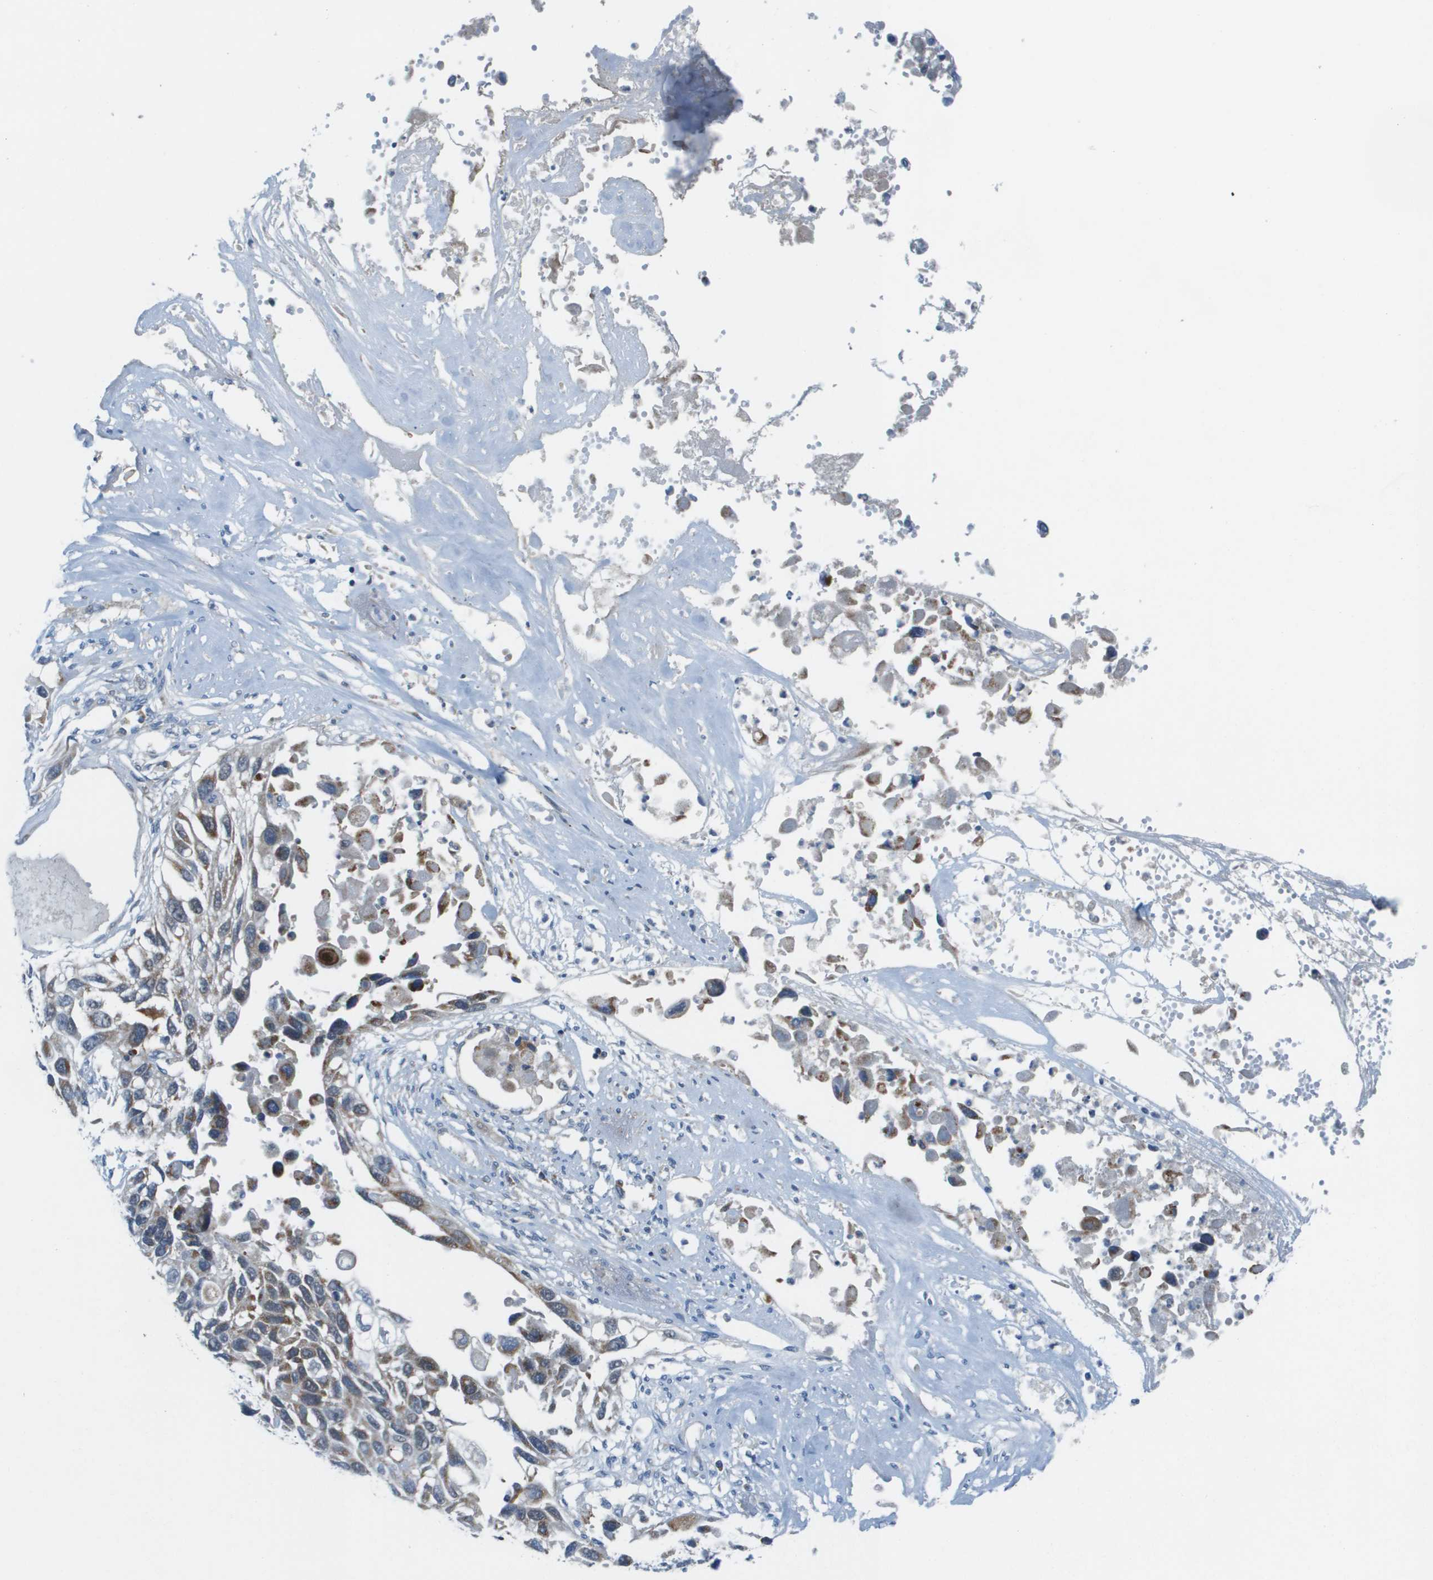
{"staining": {"intensity": "moderate", "quantity": "25%-75%", "location": "cytoplasmic/membranous"}, "tissue": "lung cancer", "cell_type": "Tumor cells", "image_type": "cancer", "snomed": [{"axis": "morphology", "description": "Squamous cell carcinoma, NOS"}, {"axis": "topography", "description": "Lung"}], "caption": "The image exhibits staining of squamous cell carcinoma (lung), revealing moderate cytoplasmic/membranous protein positivity (brown color) within tumor cells.", "gene": "GALNT6", "patient": {"sex": "male", "age": 71}}